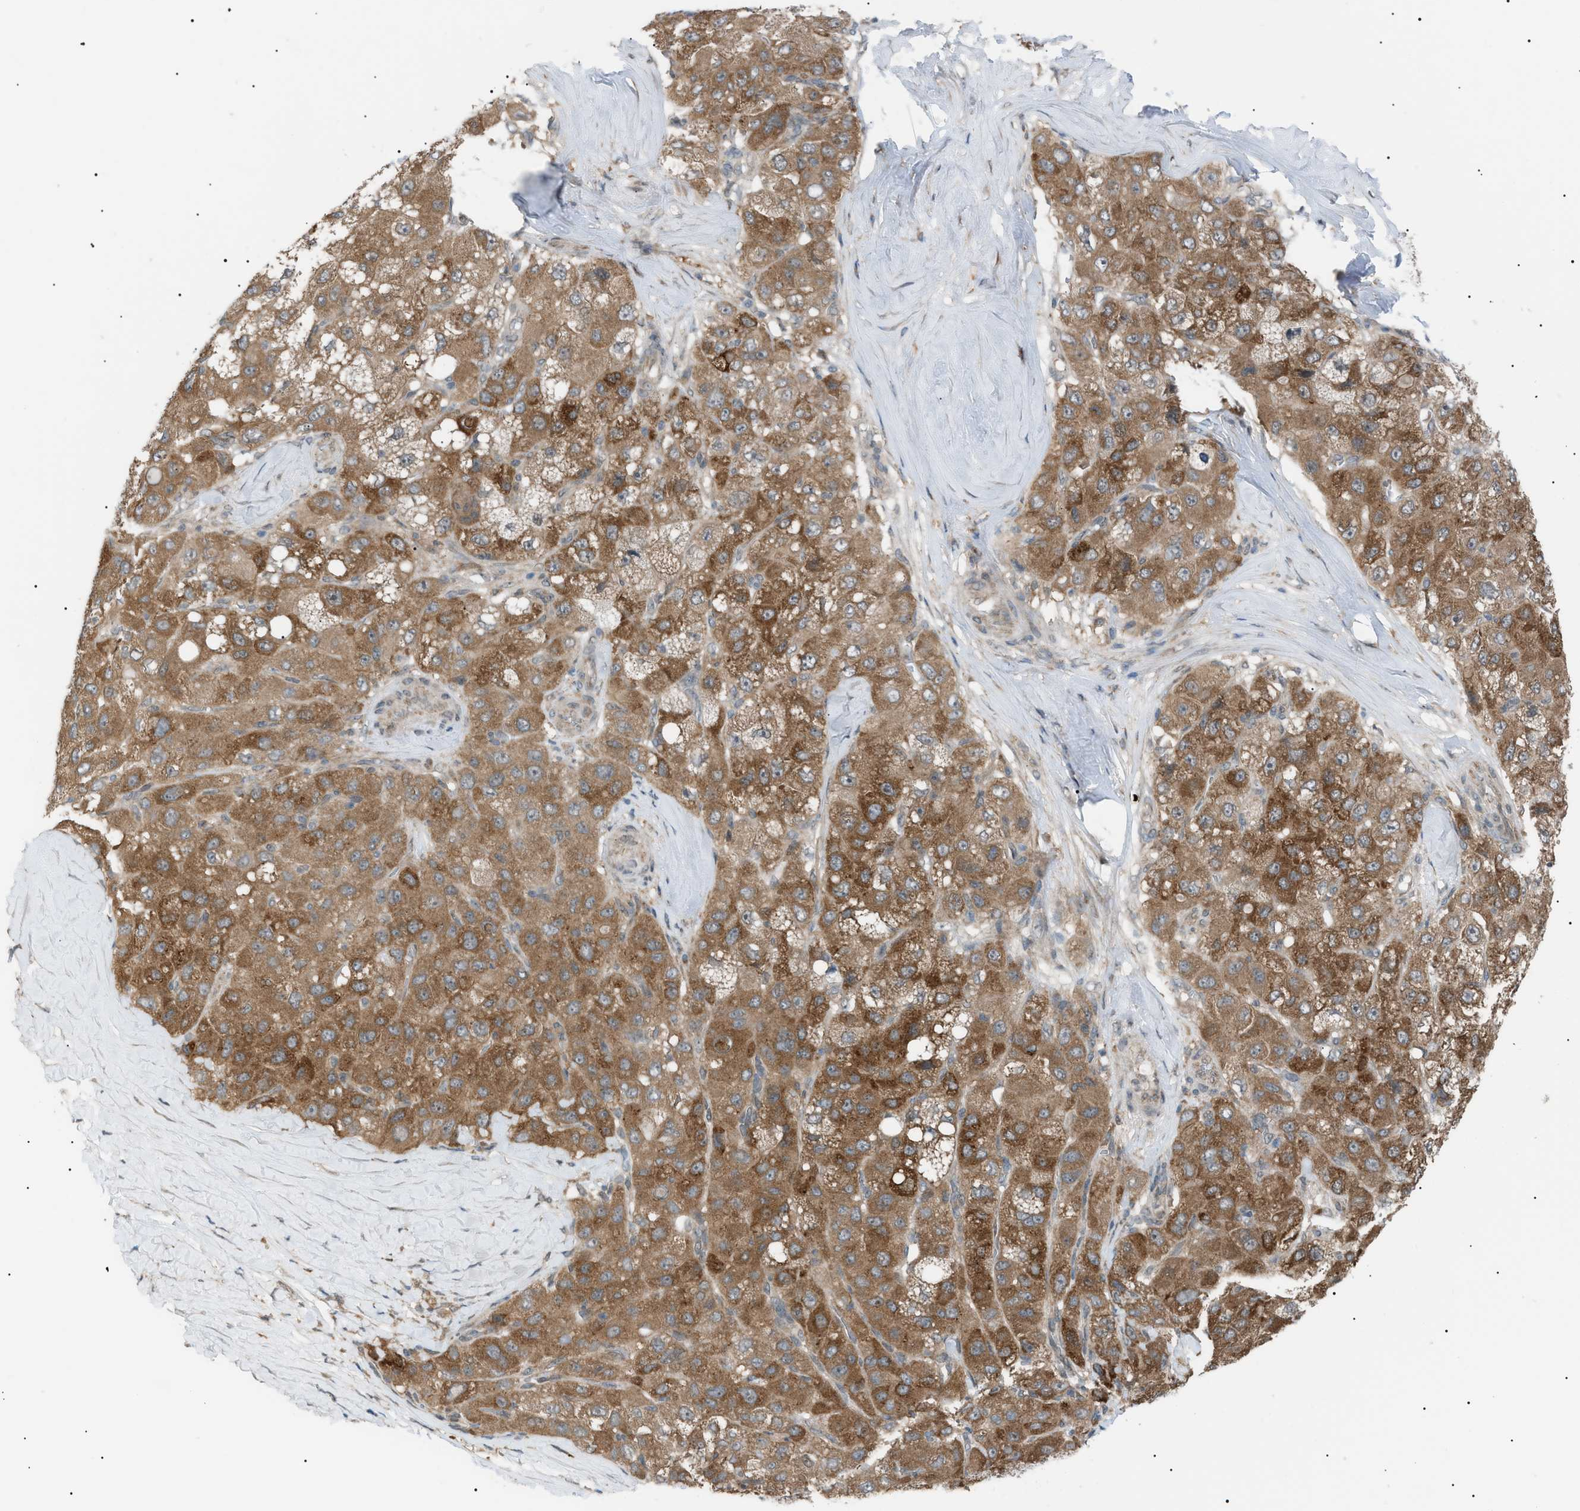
{"staining": {"intensity": "strong", "quantity": "25%-75%", "location": "cytoplasmic/membranous"}, "tissue": "liver cancer", "cell_type": "Tumor cells", "image_type": "cancer", "snomed": [{"axis": "morphology", "description": "Carcinoma, Hepatocellular, NOS"}, {"axis": "topography", "description": "Liver"}], "caption": "High-magnification brightfield microscopy of liver cancer stained with DAB (brown) and counterstained with hematoxylin (blue). tumor cells exhibit strong cytoplasmic/membranous expression is seen in approximately25%-75% of cells. The protein is stained brown, and the nuclei are stained in blue (DAB (3,3'-diaminobenzidine) IHC with brightfield microscopy, high magnification).", "gene": "LPIN2", "patient": {"sex": "male", "age": 80}}